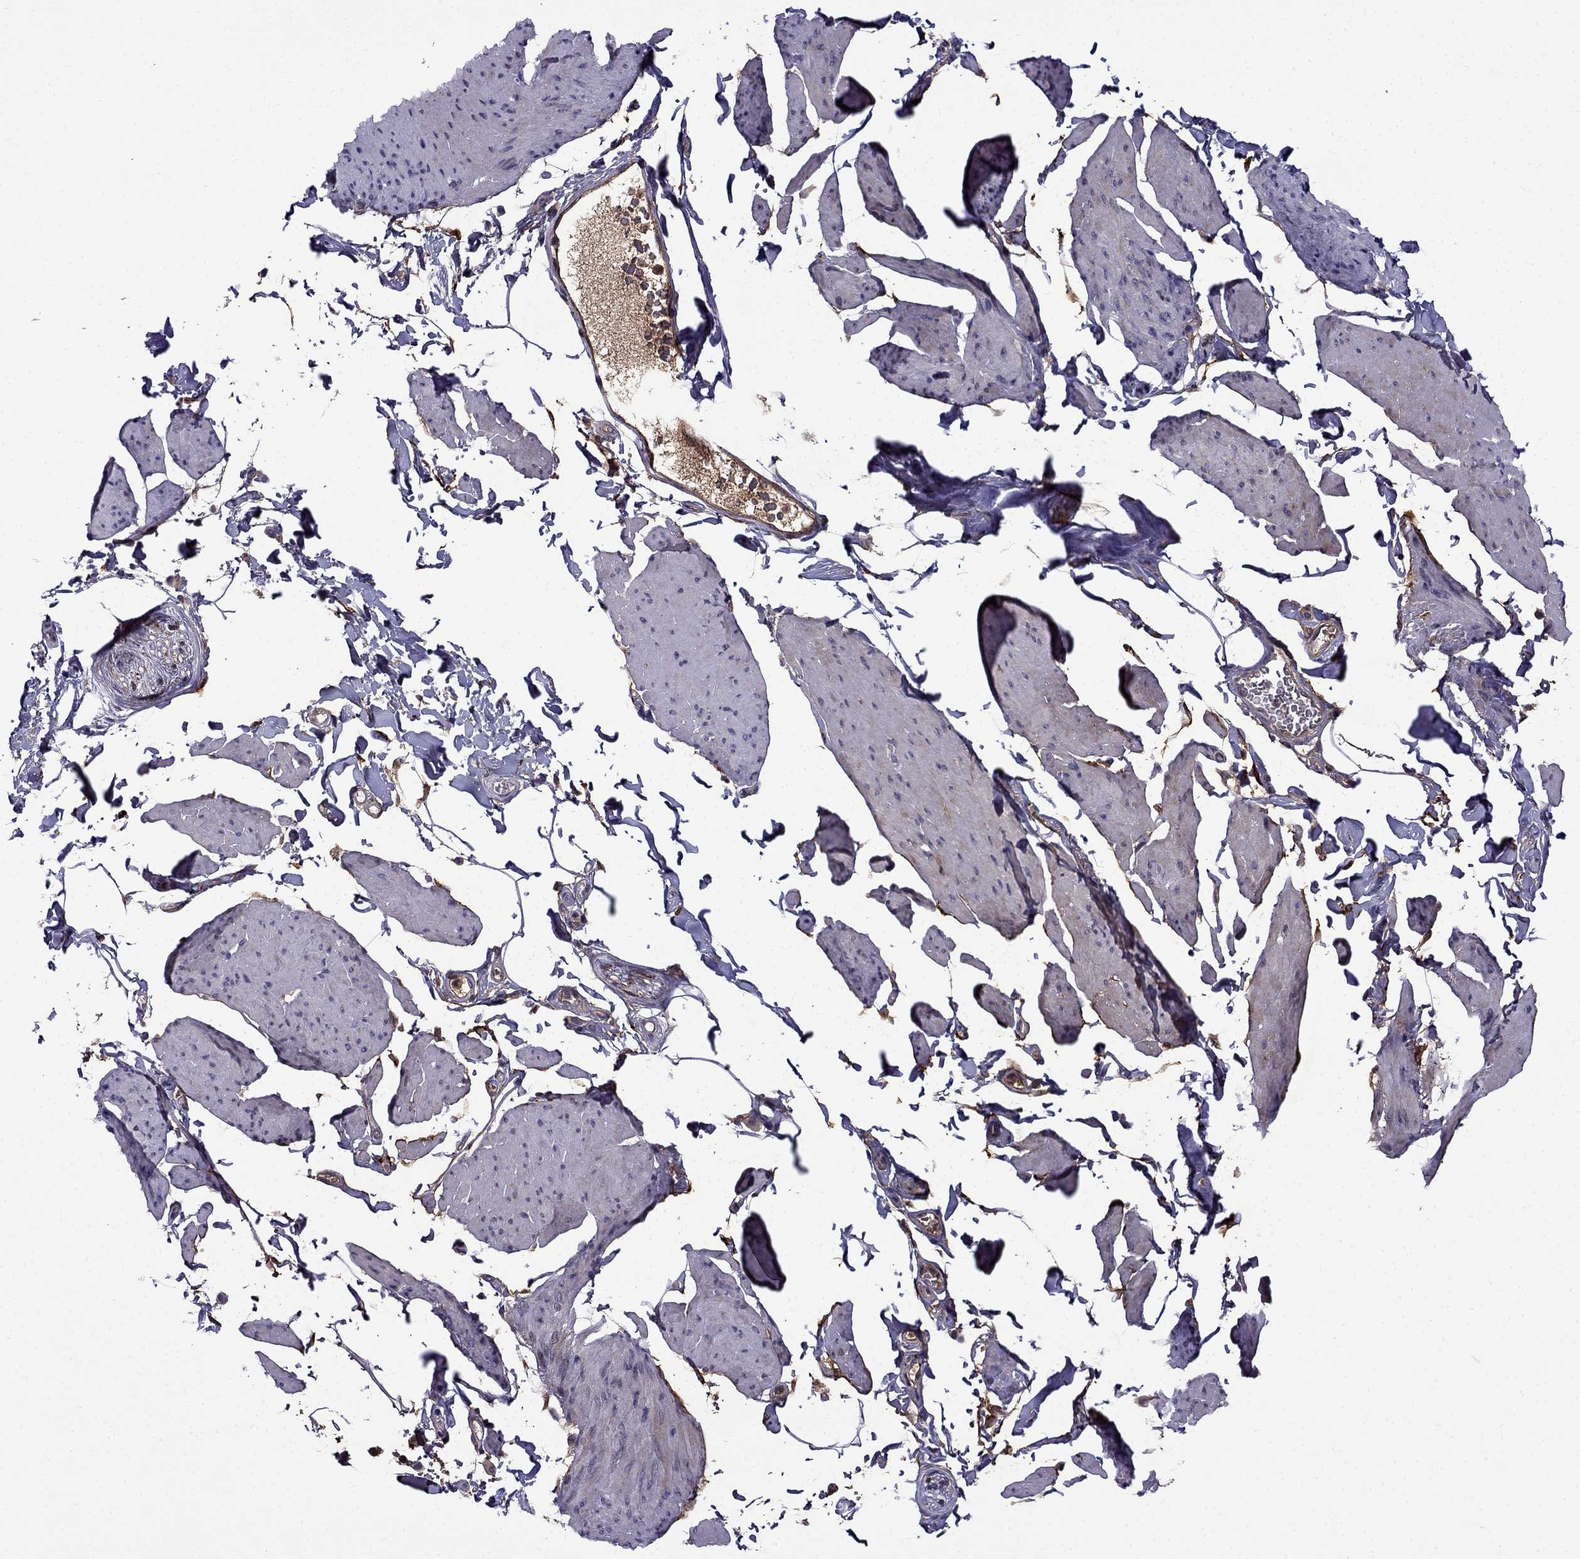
{"staining": {"intensity": "weak", "quantity": "<25%", "location": "cytoplasmic/membranous"}, "tissue": "smooth muscle", "cell_type": "Smooth muscle cells", "image_type": "normal", "snomed": [{"axis": "morphology", "description": "Normal tissue, NOS"}, {"axis": "topography", "description": "Adipose tissue"}, {"axis": "topography", "description": "Smooth muscle"}, {"axis": "topography", "description": "Peripheral nerve tissue"}], "caption": "Immunohistochemical staining of unremarkable human smooth muscle demonstrates no significant expression in smooth muscle cells.", "gene": "PI16", "patient": {"sex": "male", "age": 83}}